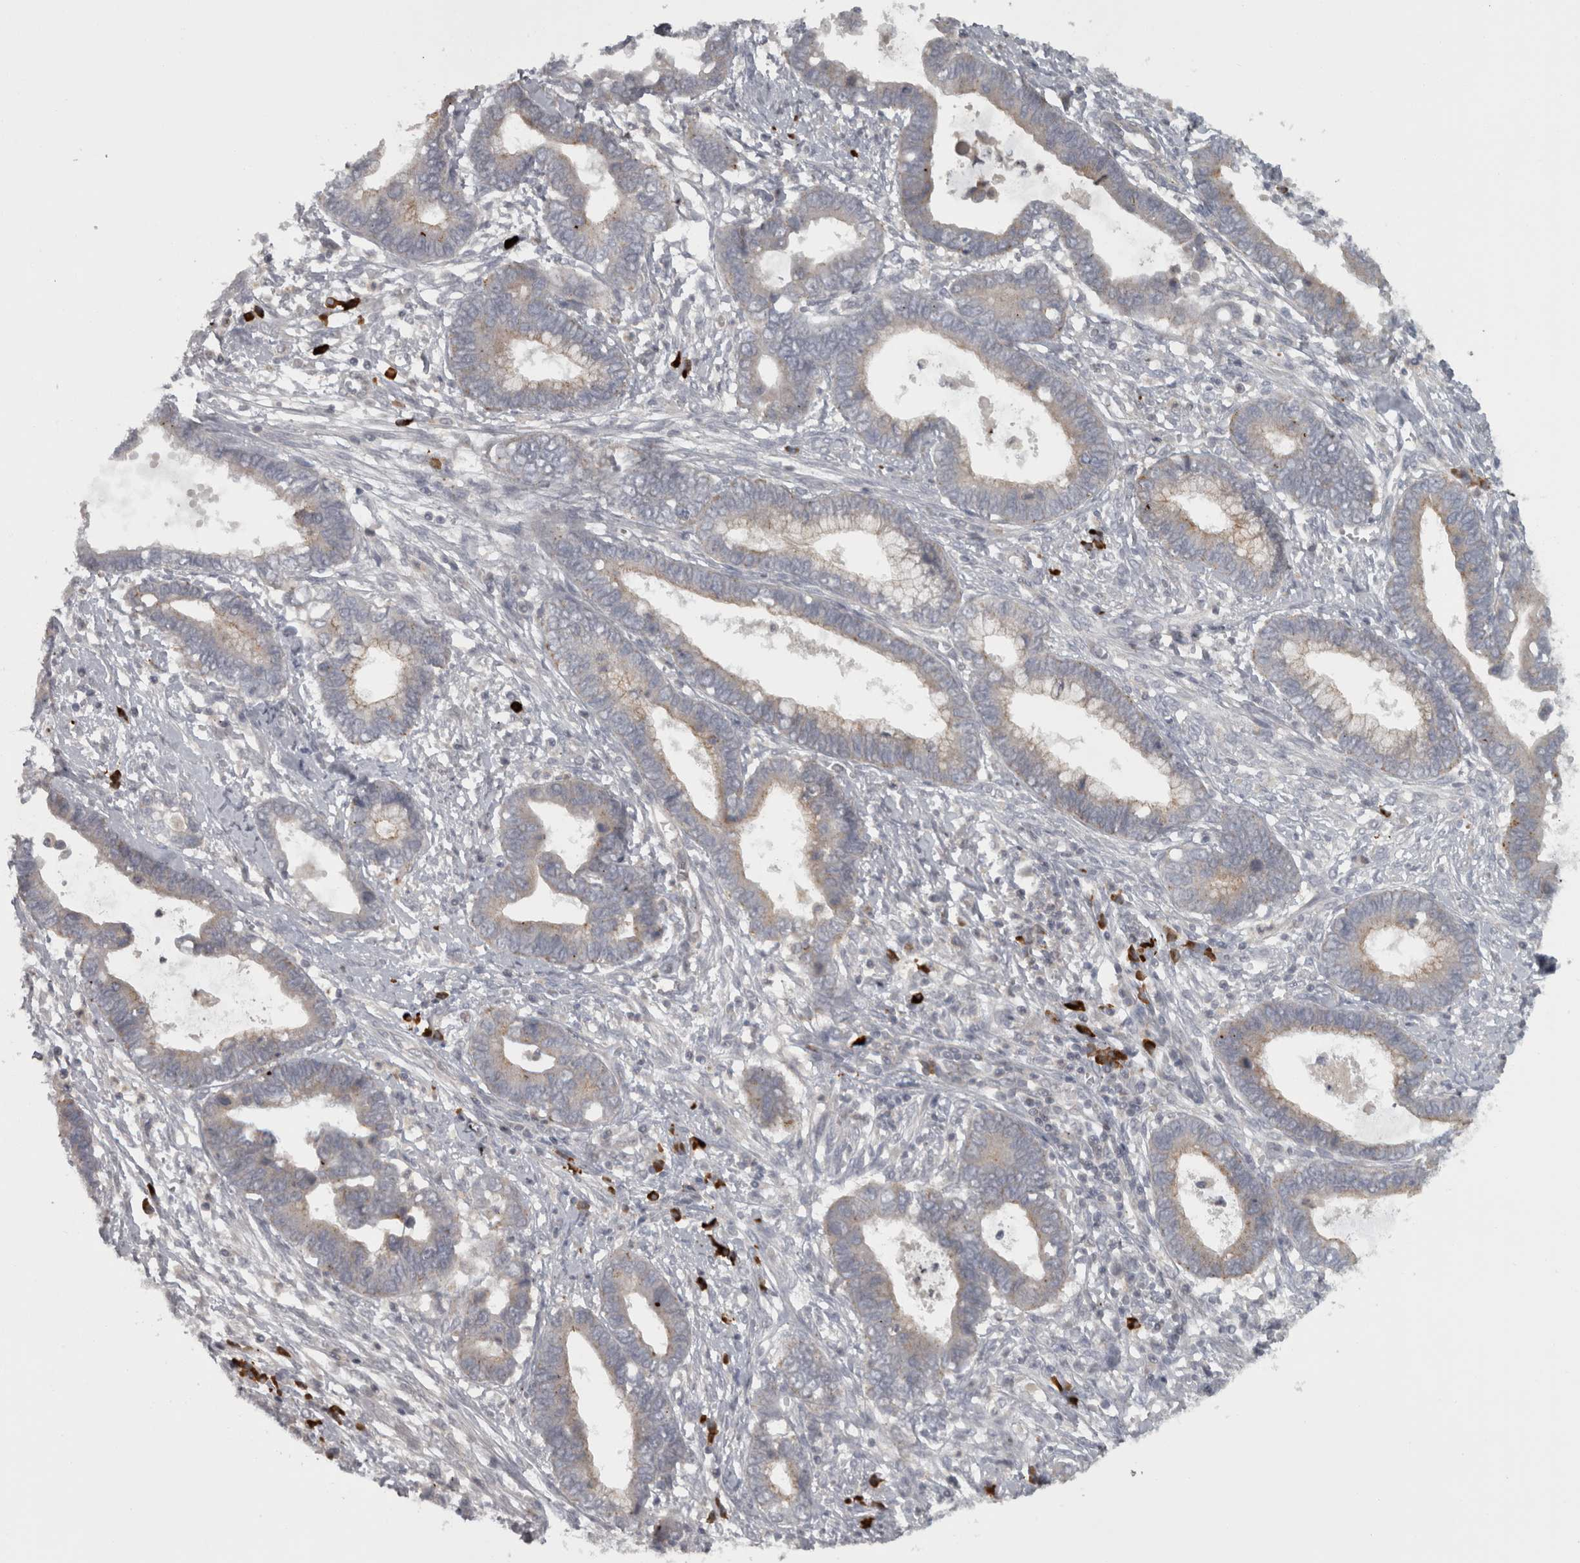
{"staining": {"intensity": "weak", "quantity": "25%-75%", "location": "cytoplasmic/membranous"}, "tissue": "cervical cancer", "cell_type": "Tumor cells", "image_type": "cancer", "snomed": [{"axis": "morphology", "description": "Adenocarcinoma, NOS"}, {"axis": "topography", "description": "Cervix"}], "caption": "Protein analysis of cervical cancer tissue exhibits weak cytoplasmic/membranous staining in about 25%-75% of tumor cells.", "gene": "SLCO5A1", "patient": {"sex": "female", "age": 44}}